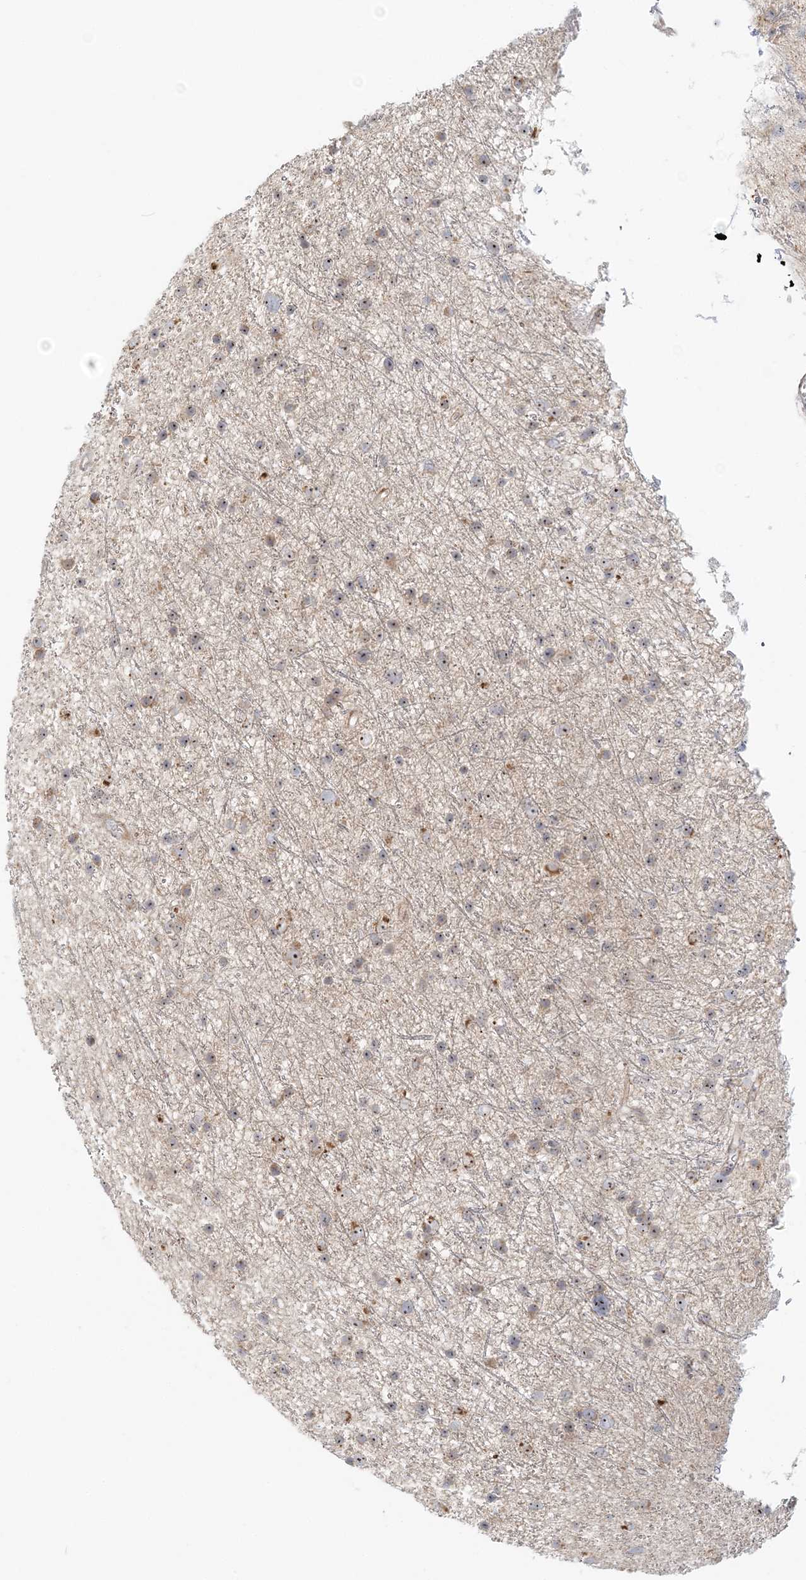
{"staining": {"intensity": "weak", "quantity": "25%-75%", "location": "nuclear"}, "tissue": "glioma", "cell_type": "Tumor cells", "image_type": "cancer", "snomed": [{"axis": "morphology", "description": "Glioma, malignant, Low grade"}, {"axis": "topography", "description": "Cerebral cortex"}], "caption": "IHC staining of malignant low-grade glioma, which shows low levels of weak nuclear positivity in about 25%-75% of tumor cells indicating weak nuclear protein positivity. The staining was performed using DAB (3,3'-diaminobenzidine) (brown) for protein detection and nuclei were counterstained in hematoxylin (blue).", "gene": "UBE2F", "patient": {"sex": "female", "age": 39}}